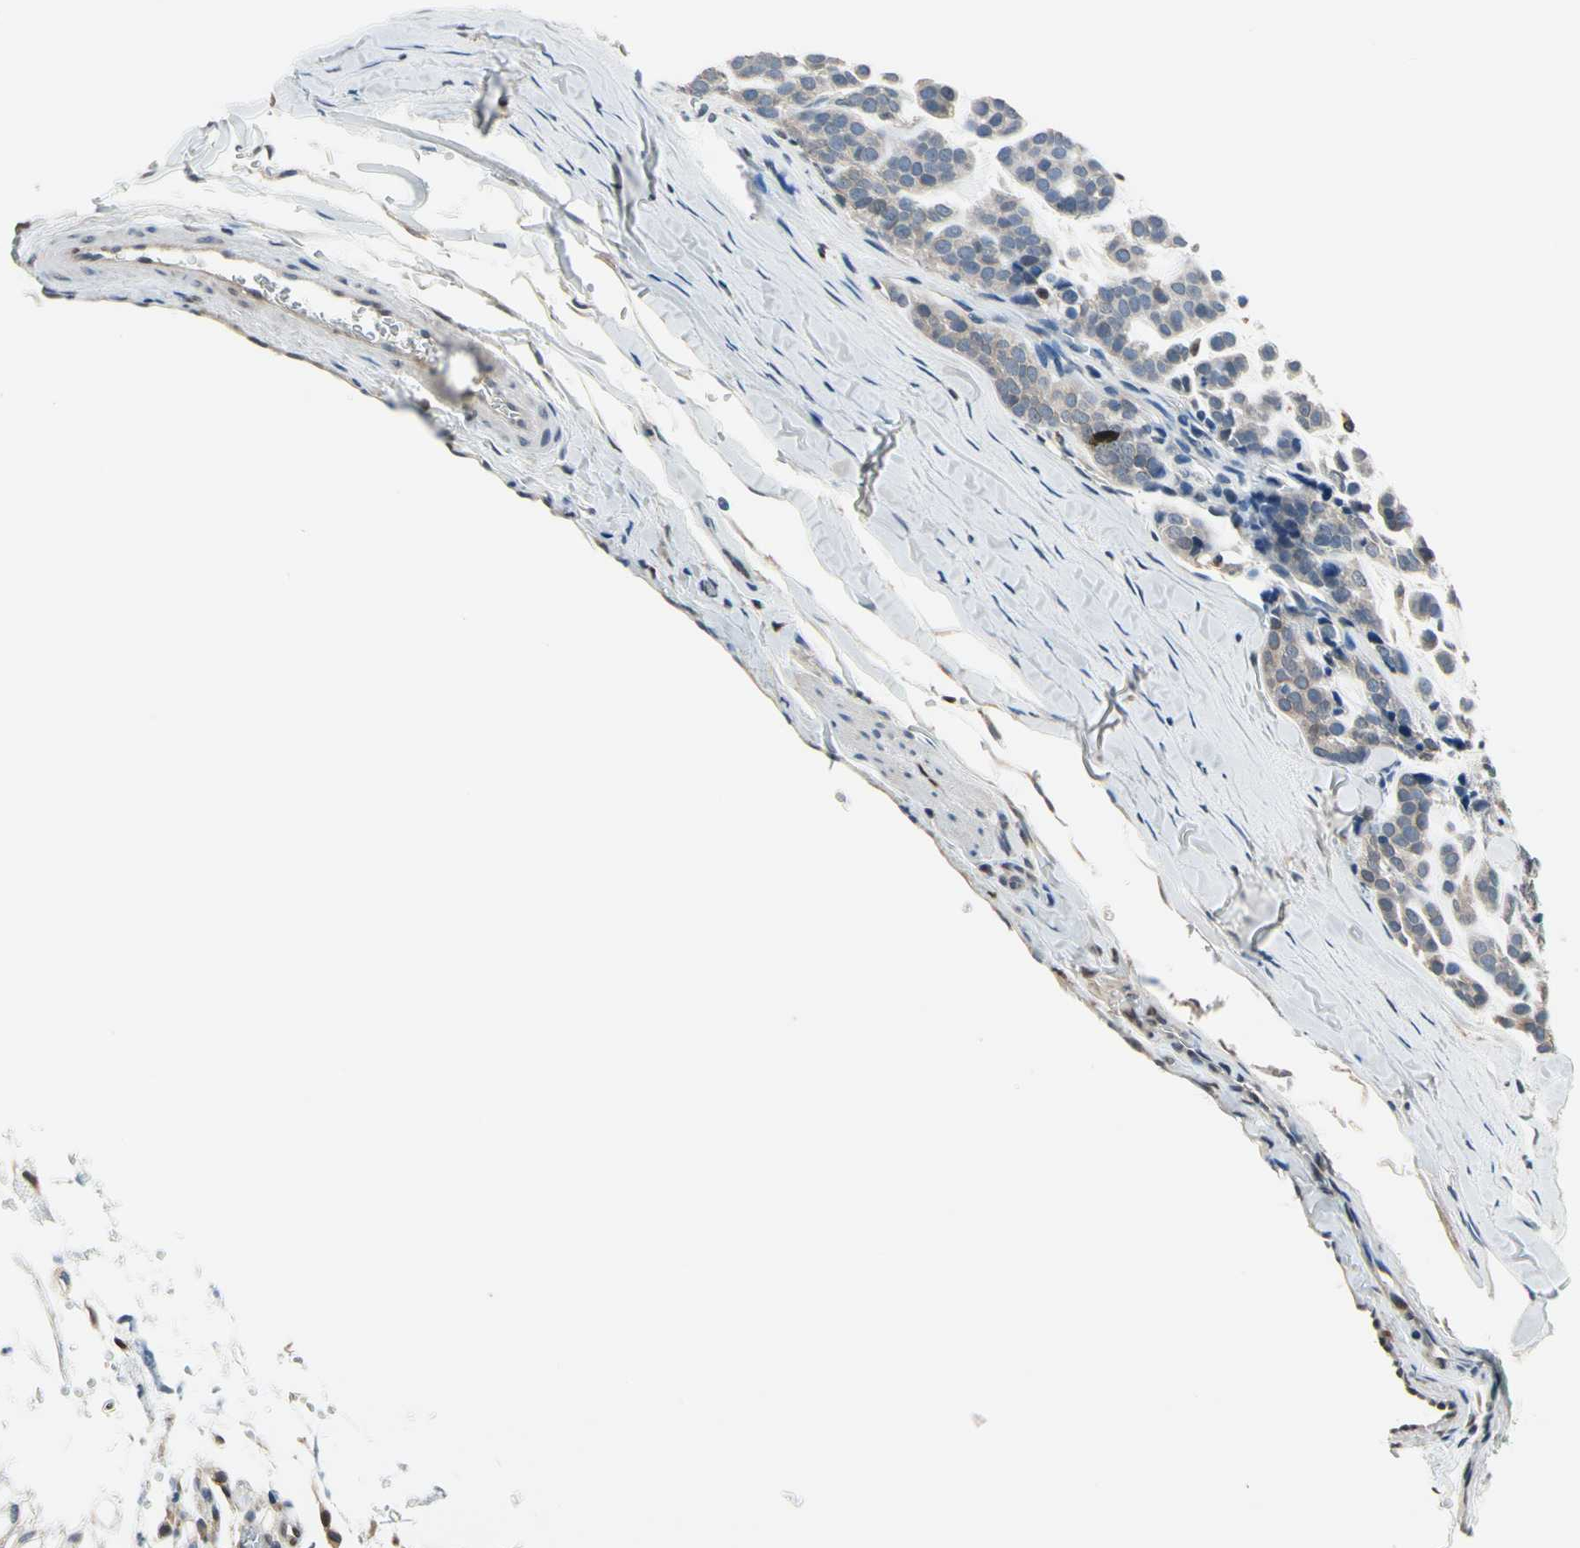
{"staining": {"intensity": "weak", "quantity": "<25%", "location": "cytoplasmic/membranous"}, "tissue": "head and neck cancer", "cell_type": "Tumor cells", "image_type": "cancer", "snomed": [{"axis": "morphology", "description": "Adenocarcinoma, NOS"}, {"axis": "morphology", "description": "Adenoma, NOS"}, {"axis": "topography", "description": "Head-Neck"}], "caption": "Protein analysis of head and neck cancer exhibits no significant positivity in tumor cells.", "gene": "NFATC2", "patient": {"sex": "female", "age": 55}}